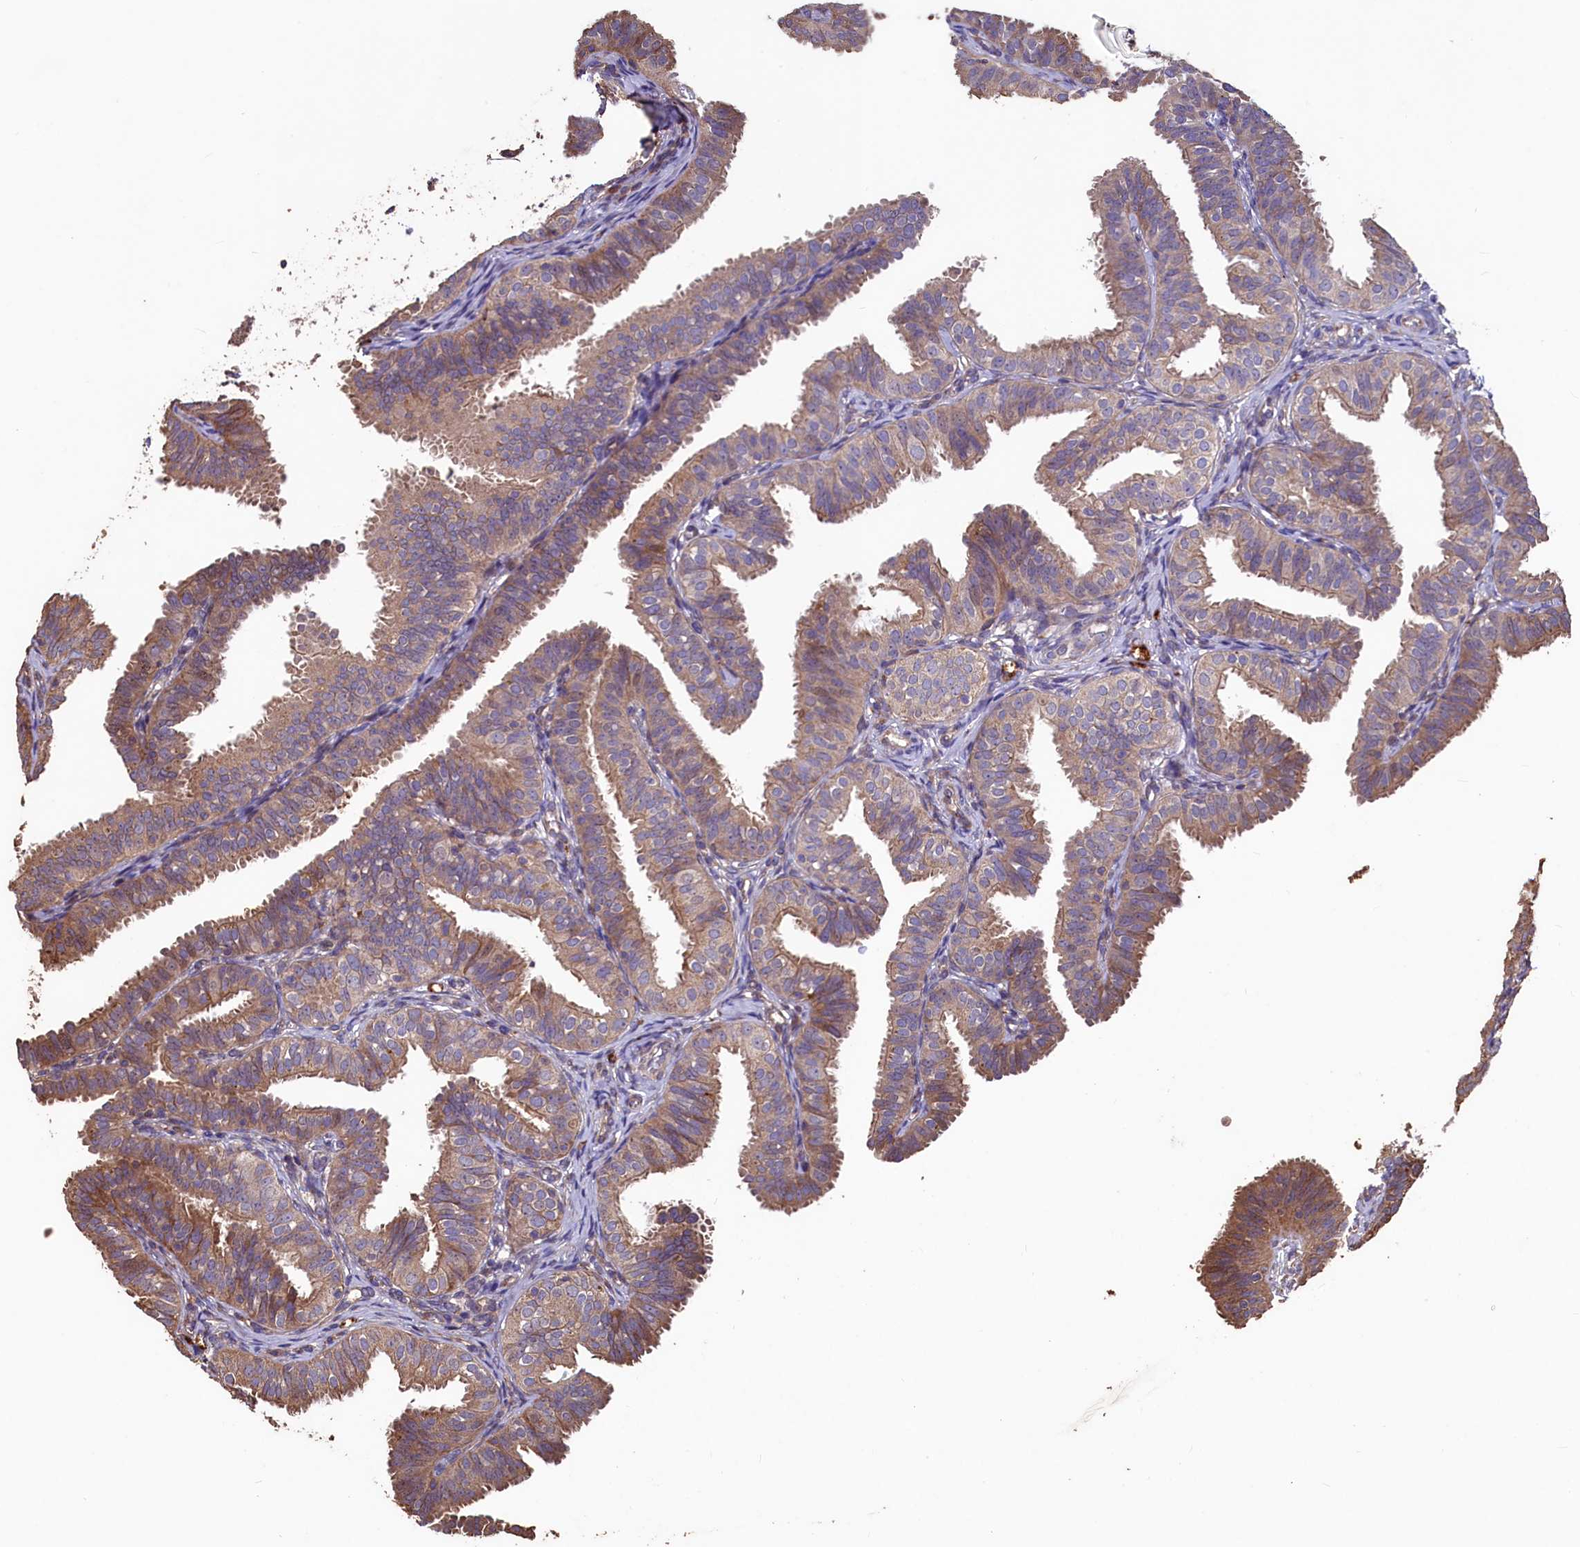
{"staining": {"intensity": "moderate", "quantity": ">75%", "location": "cytoplasmic/membranous"}, "tissue": "fallopian tube", "cell_type": "Glandular cells", "image_type": "normal", "snomed": [{"axis": "morphology", "description": "Normal tissue, NOS"}, {"axis": "topography", "description": "Fallopian tube"}], "caption": "IHC of unremarkable fallopian tube shows medium levels of moderate cytoplasmic/membranous staining in approximately >75% of glandular cells.", "gene": "TMEM98", "patient": {"sex": "female", "age": 35}}